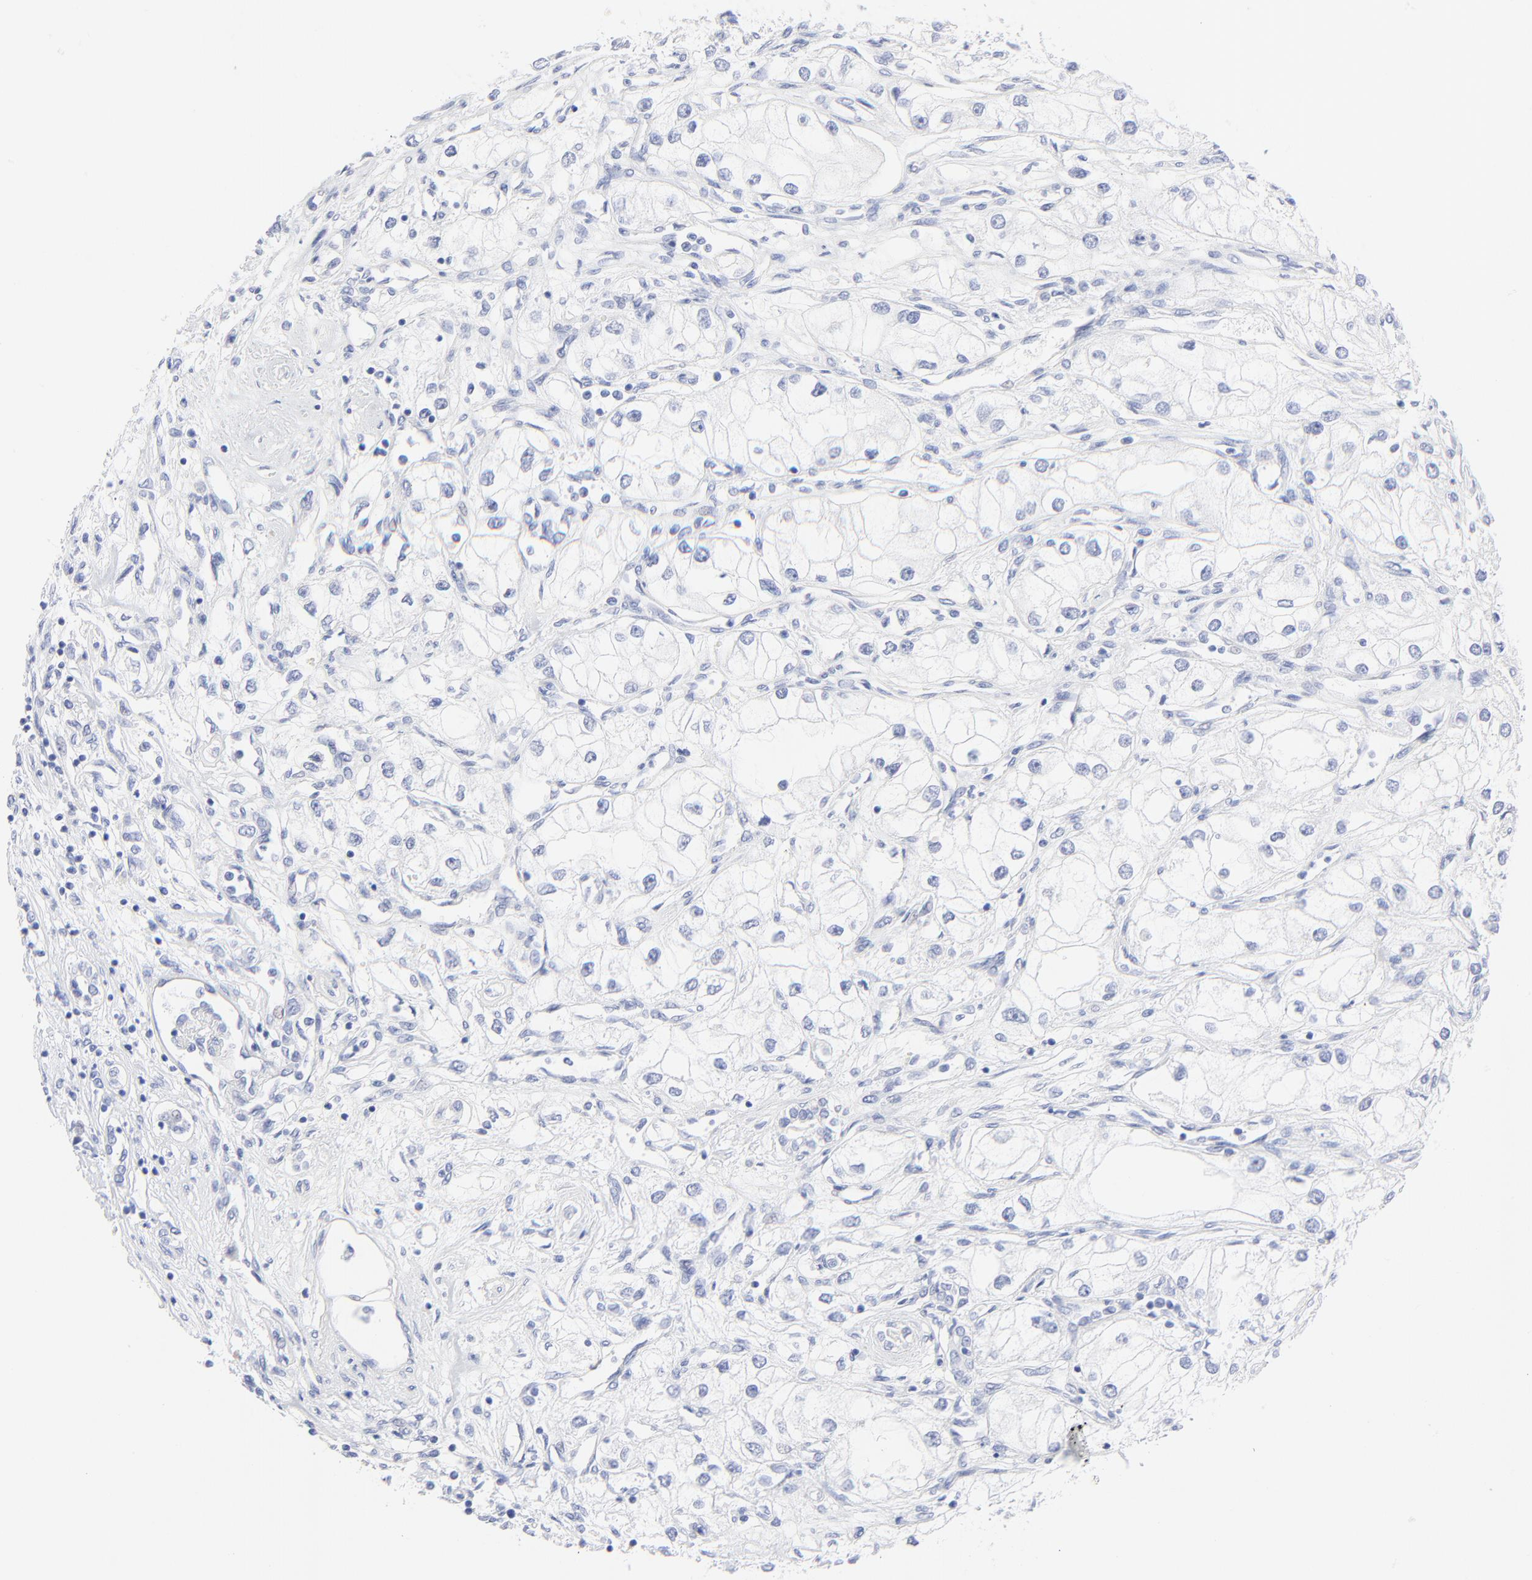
{"staining": {"intensity": "negative", "quantity": "none", "location": "none"}, "tissue": "renal cancer", "cell_type": "Tumor cells", "image_type": "cancer", "snomed": [{"axis": "morphology", "description": "Adenocarcinoma, NOS"}, {"axis": "topography", "description": "Kidney"}], "caption": "High power microscopy micrograph of an immunohistochemistry (IHC) image of renal cancer (adenocarcinoma), revealing no significant staining in tumor cells. The staining was performed using DAB (3,3'-diaminobenzidine) to visualize the protein expression in brown, while the nuclei were stained in blue with hematoxylin (Magnification: 20x).", "gene": "PSD3", "patient": {"sex": "male", "age": 57}}